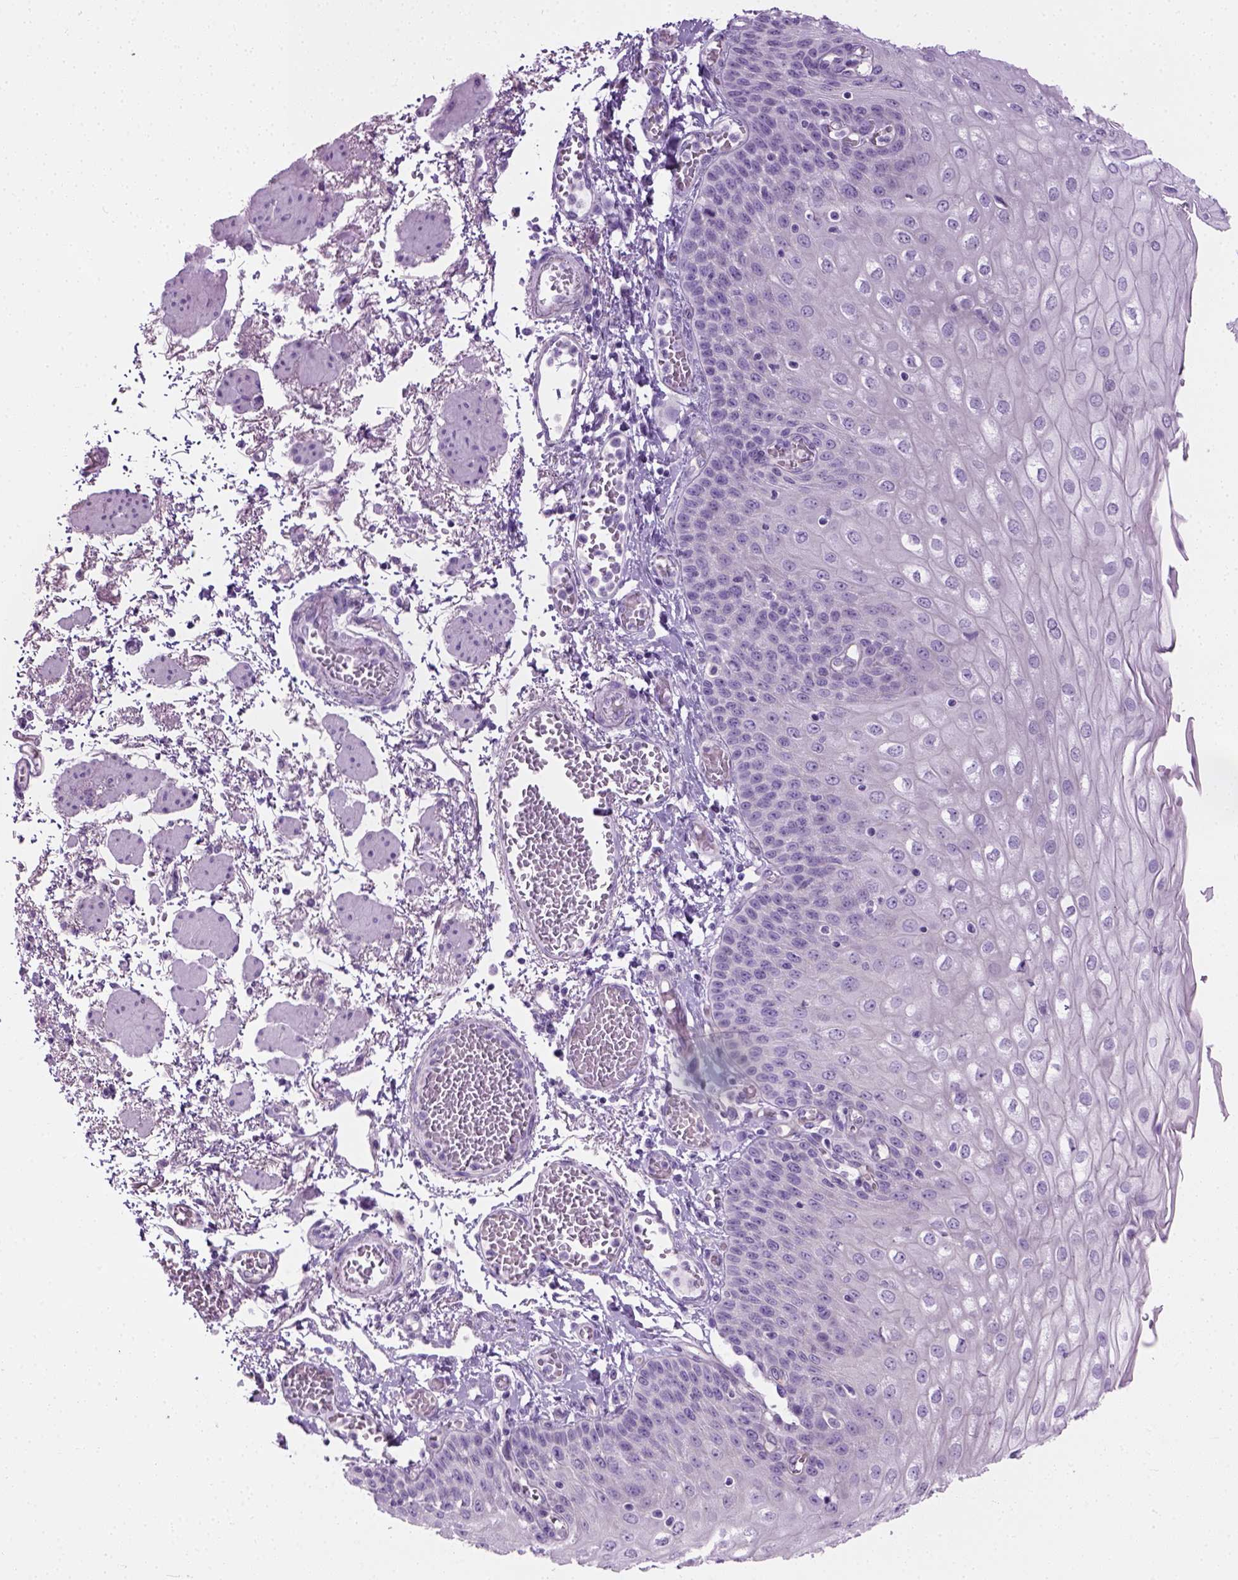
{"staining": {"intensity": "negative", "quantity": "none", "location": "none"}, "tissue": "esophagus", "cell_type": "Squamous epithelial cells", "image_type": "normal", "snomed": [{"axis": "morphology", "description": "Normal tissue, NOS"}, {"axis": "morphology", "description": "Adenocarcinoma, NOS"}, {"axis": "topography", "description": "Esophagus"}], "caption": "Immunohistochemistry (IHC) micrograph of unremarkable esophagus: human esophagus stained with DAB reveals no significant protein positivity in squamous epithelial cells.", "gene": "CIBAR2", "patient": {"sex": "male", "age": 81}}